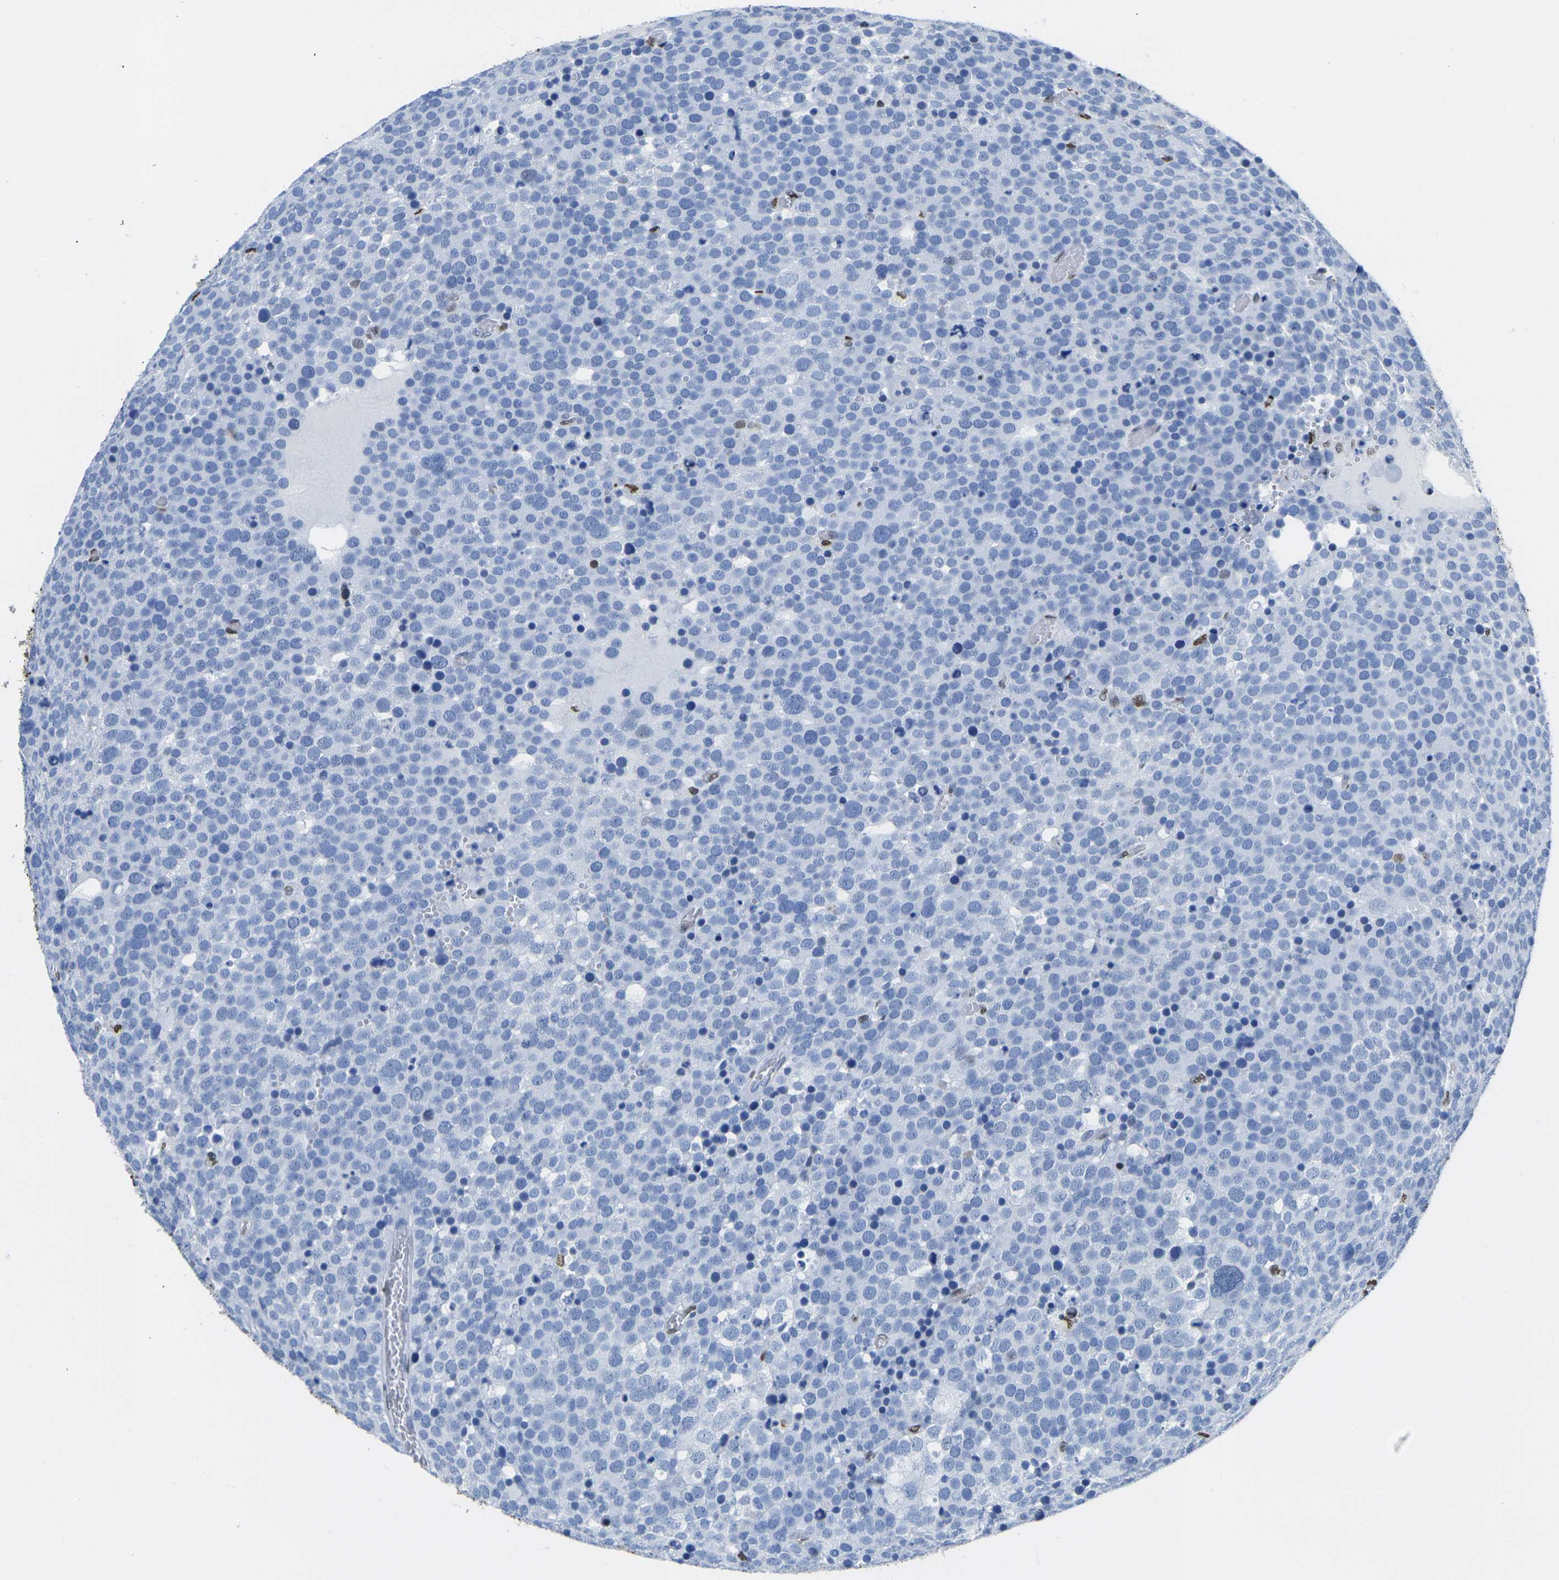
{"staining": {"intensity": "negative", "quantity": "none", "location": "none"}, "tissue": "testis cancer", "cell_type": "Tumor cells", "image_type": "cancer", "snomed": [{"axis": "morphology", "description": "Seminoma, NOS"}, {"axis": "topography", "description": "Testis"}], "caption": "This is an IHC image of testis seminoma. There is no positivity in tumor cells.", "gene": "DRAXIN", "patient": {"sex": "male", "age": 71}}